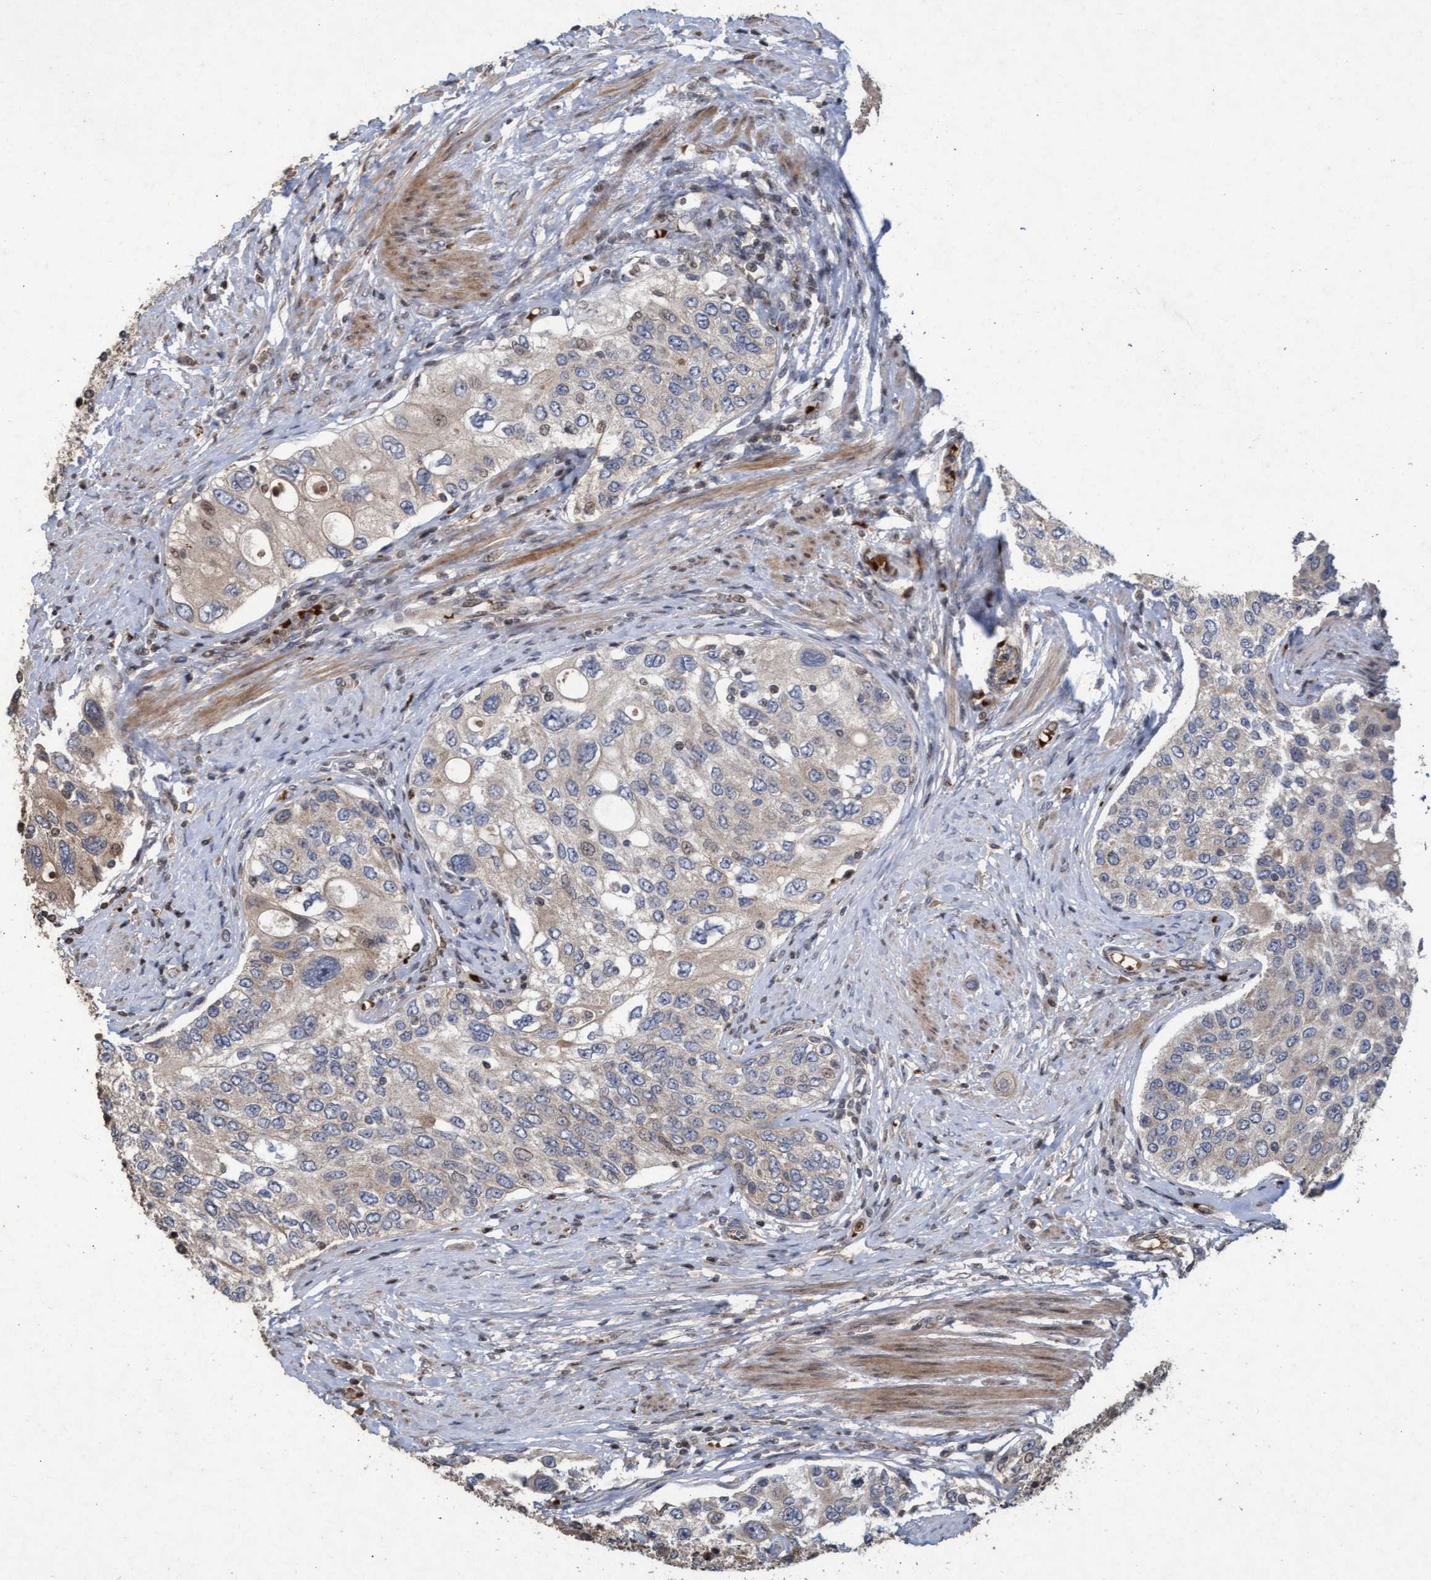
{"staining": {"intensity": "moderate", "quantity": ">75%", "location": "cytoplasmic/membranous"}, "tissue": "urothelial cancer", "cell_type": "Tumor cells", "image_type": "cancer", "snomed": [{"axis": "morphology", "description": "Urothelial carcinoma, High grade"}, {"axis": "topography", "description": "Urinary bladder"}], "caption": "Immunohistochemical staining of high-grade urothelial carcinoma demonstrates moderate cytoplasmic/membranous protein expression in about >75% of tumor cells.", "gene": "KCNC2", "patient": {"sex": "female", "age": 56}}